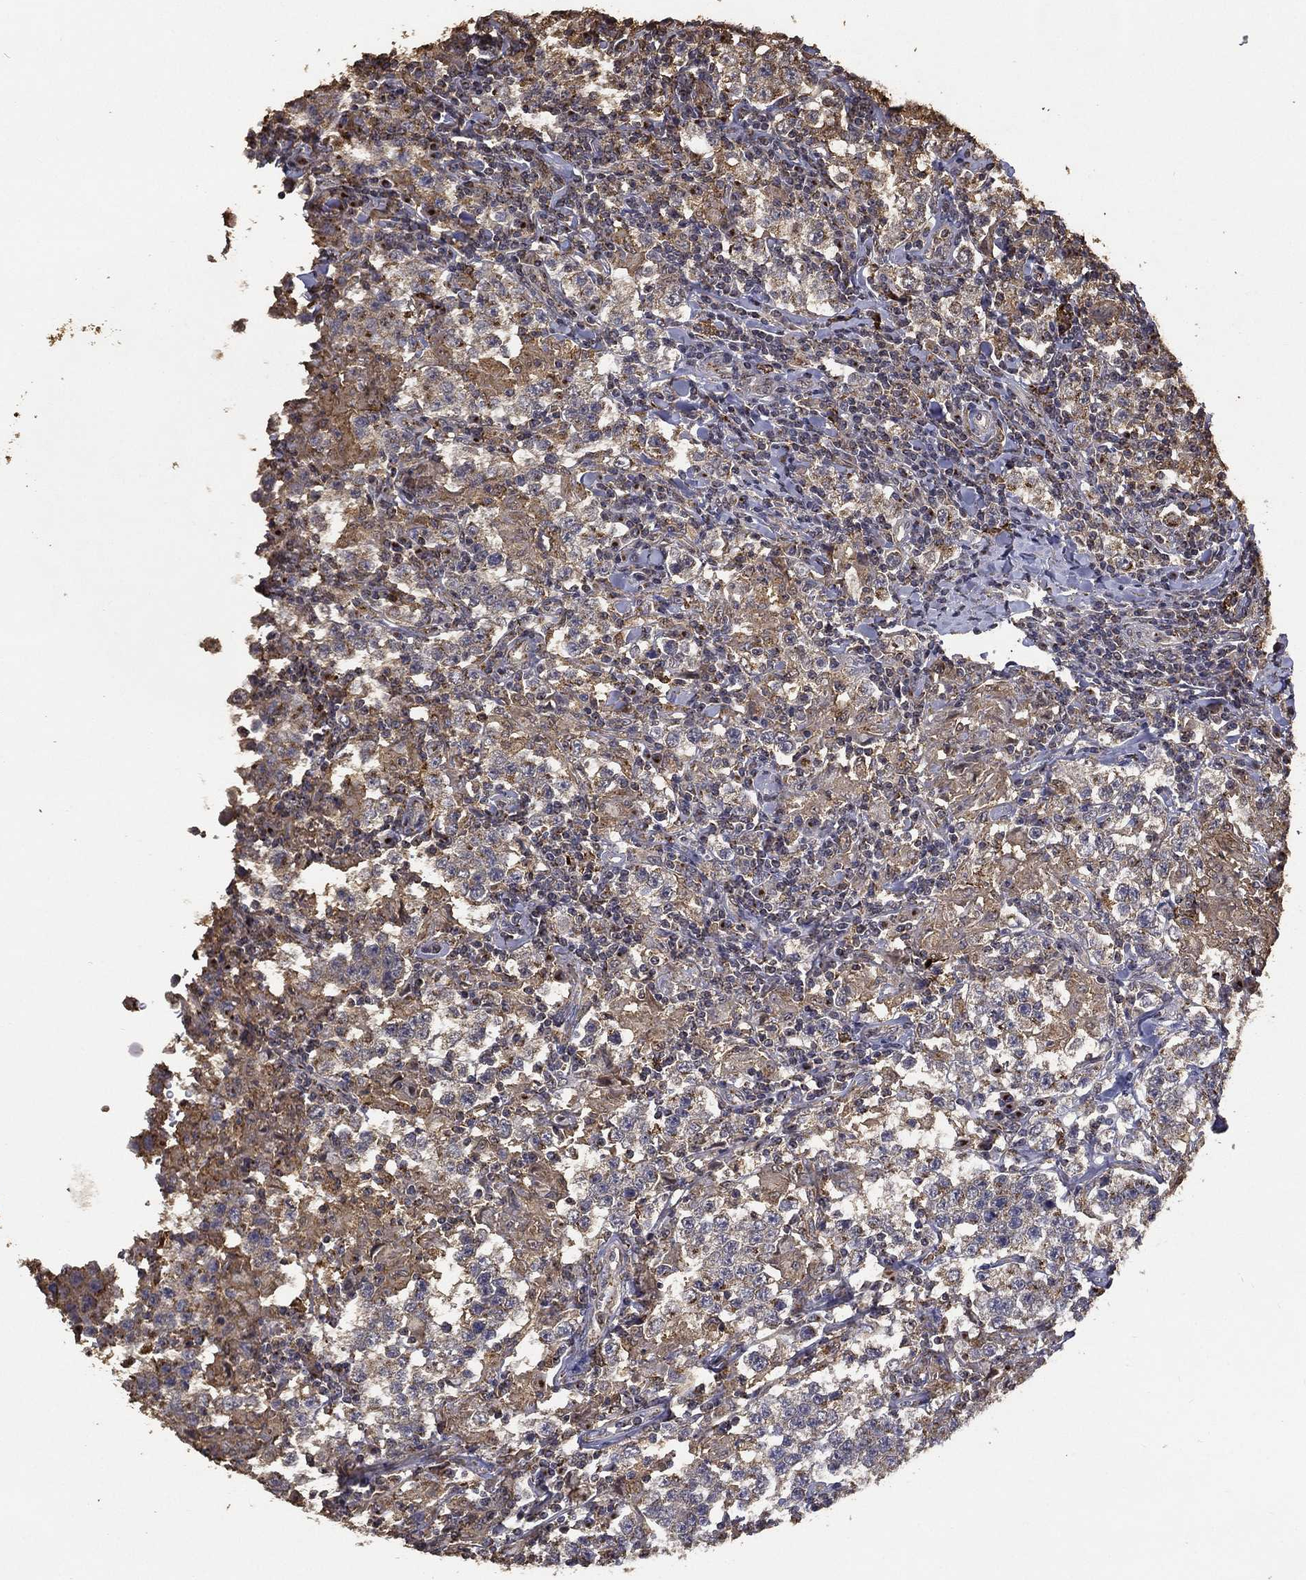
{"staining": {"intensity": "weak", "quantity": "25%-75%", "location": "cytoplasmic/membranous"}, "tissue": "testis cancer", "cell_type": "Tumor cells", "image_type": "cancer", "snomed": [{"axis": "morphology", "description": "Seminoma, NOS"}, {"axis": "morphology", "description": "Carcinoma, Embryonal, NOS"}, {"axis": "topography", "description": "Testis"}], "caption": "Tumor cells exhibit low levels of weak cytoplasmic/membranous positivity in approximately 25%-75% of cells in human testis cancer (seminoma).", "gene": "GPR183", "patient": {"sex": "male", "age": 41}}